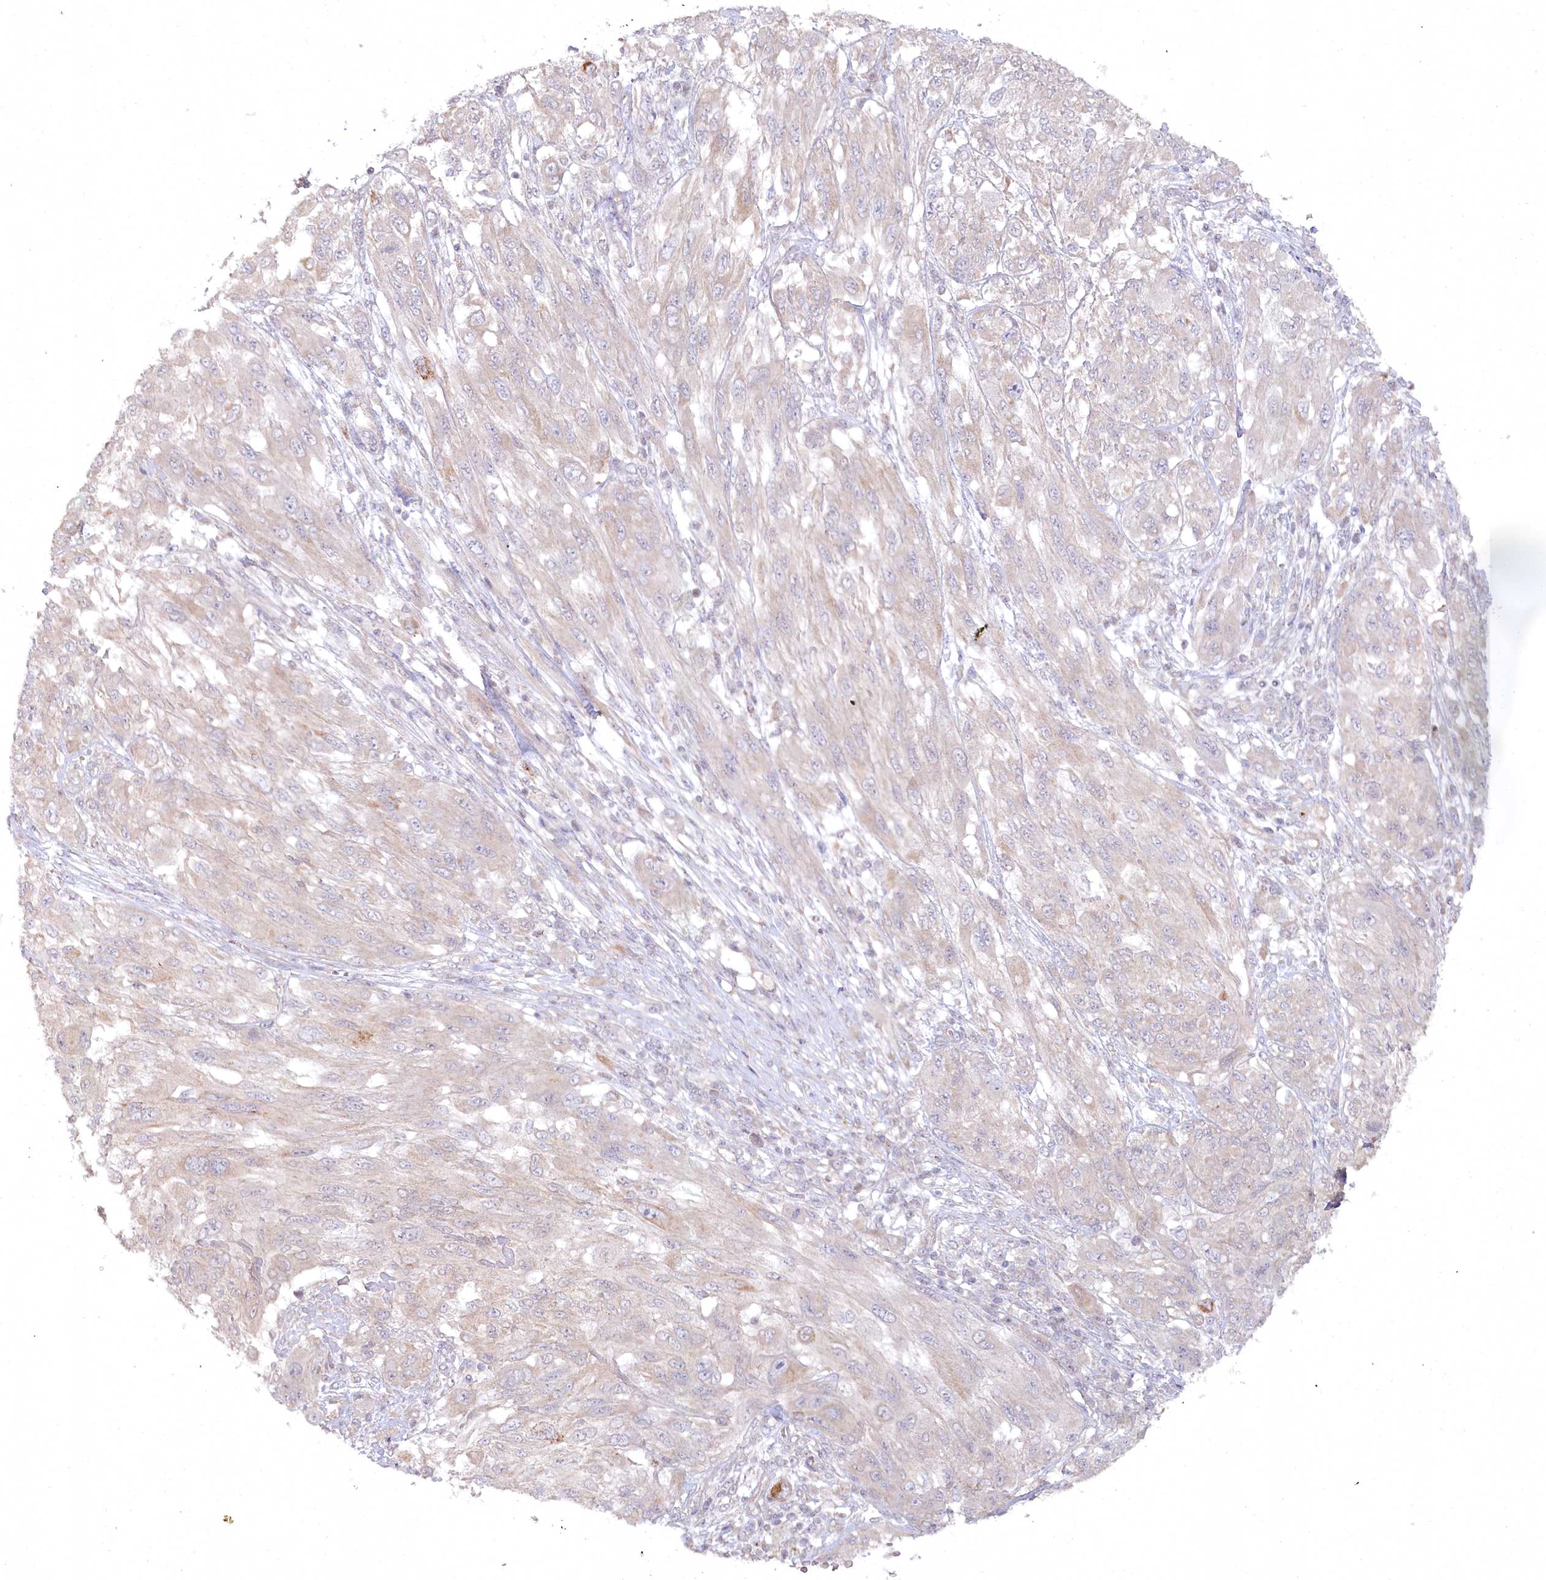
{"staining": {"intensity": "negative", "quantity": "none", "location": "none"}, "tissue": "melanoma", "cell_type": "Tumor cells", "image_type": "cancer", "snomed": [{"axis": "morphology", "description": "Malignant melanoma, NOS"}, {"axis": "topography", "description": "Skin"}], "caption": "This photomicrograph is of melanoma stained with immunohistochemistry to label a protein in brown with the nuclei are counter-stained blue. There is no staining in tumor cells.", "gene": "AAMDC", "patient": {"sex": "female", "age": 91}}